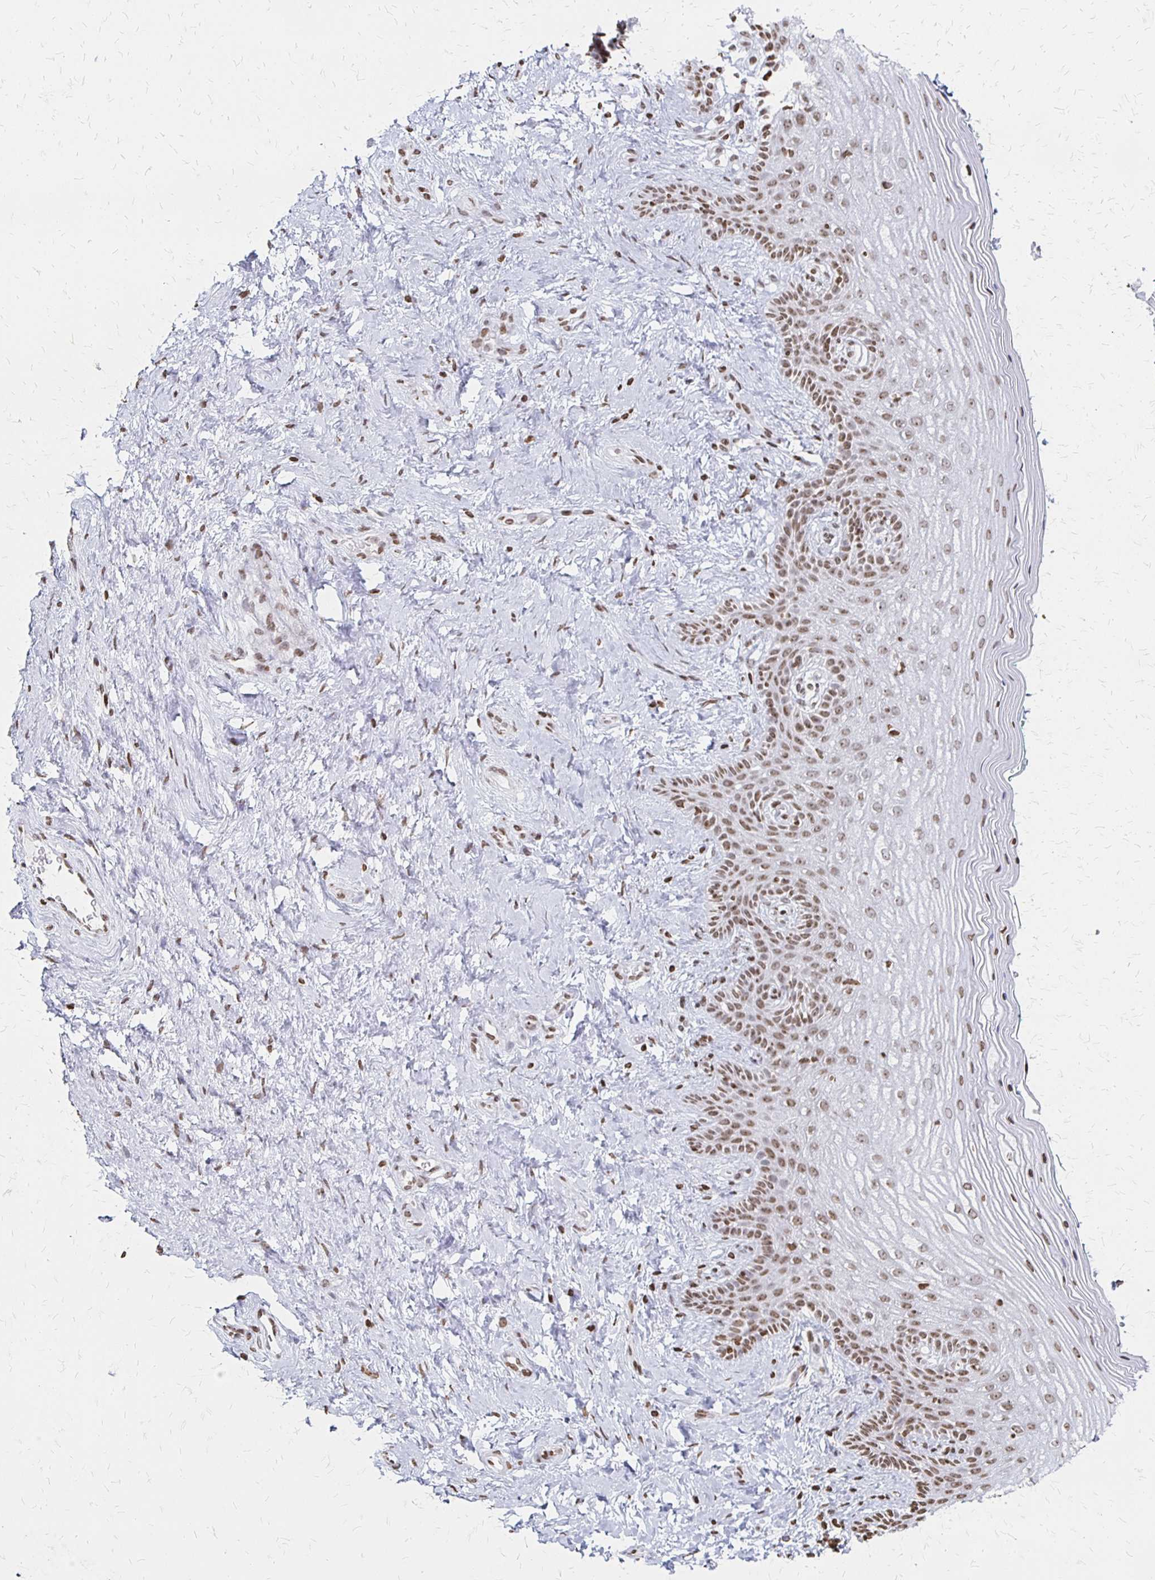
{"staining": {"intensity": "moderate", "quantity": ">75%", "location": "nuclear"}, "tissue": "vagina", "cell_type": "Squamous epithelial cells", "image_type": "normal", "snomed": [{"axis": "morphology", "description": "Normal tissue, NOS"}, {"axis": "topography", "description": "Vagina"}], "caption": "High-magnification brightfield microscopy of normal vagina stained with DAB (brown) and counterstained with hematoxylin (blue). squamous epithelial cells exhibit moderate nuclear staining is seen in approximately>75% of cells.", "gene": "ZNF280C", "patient": {"sex": "female", "age": 45}}